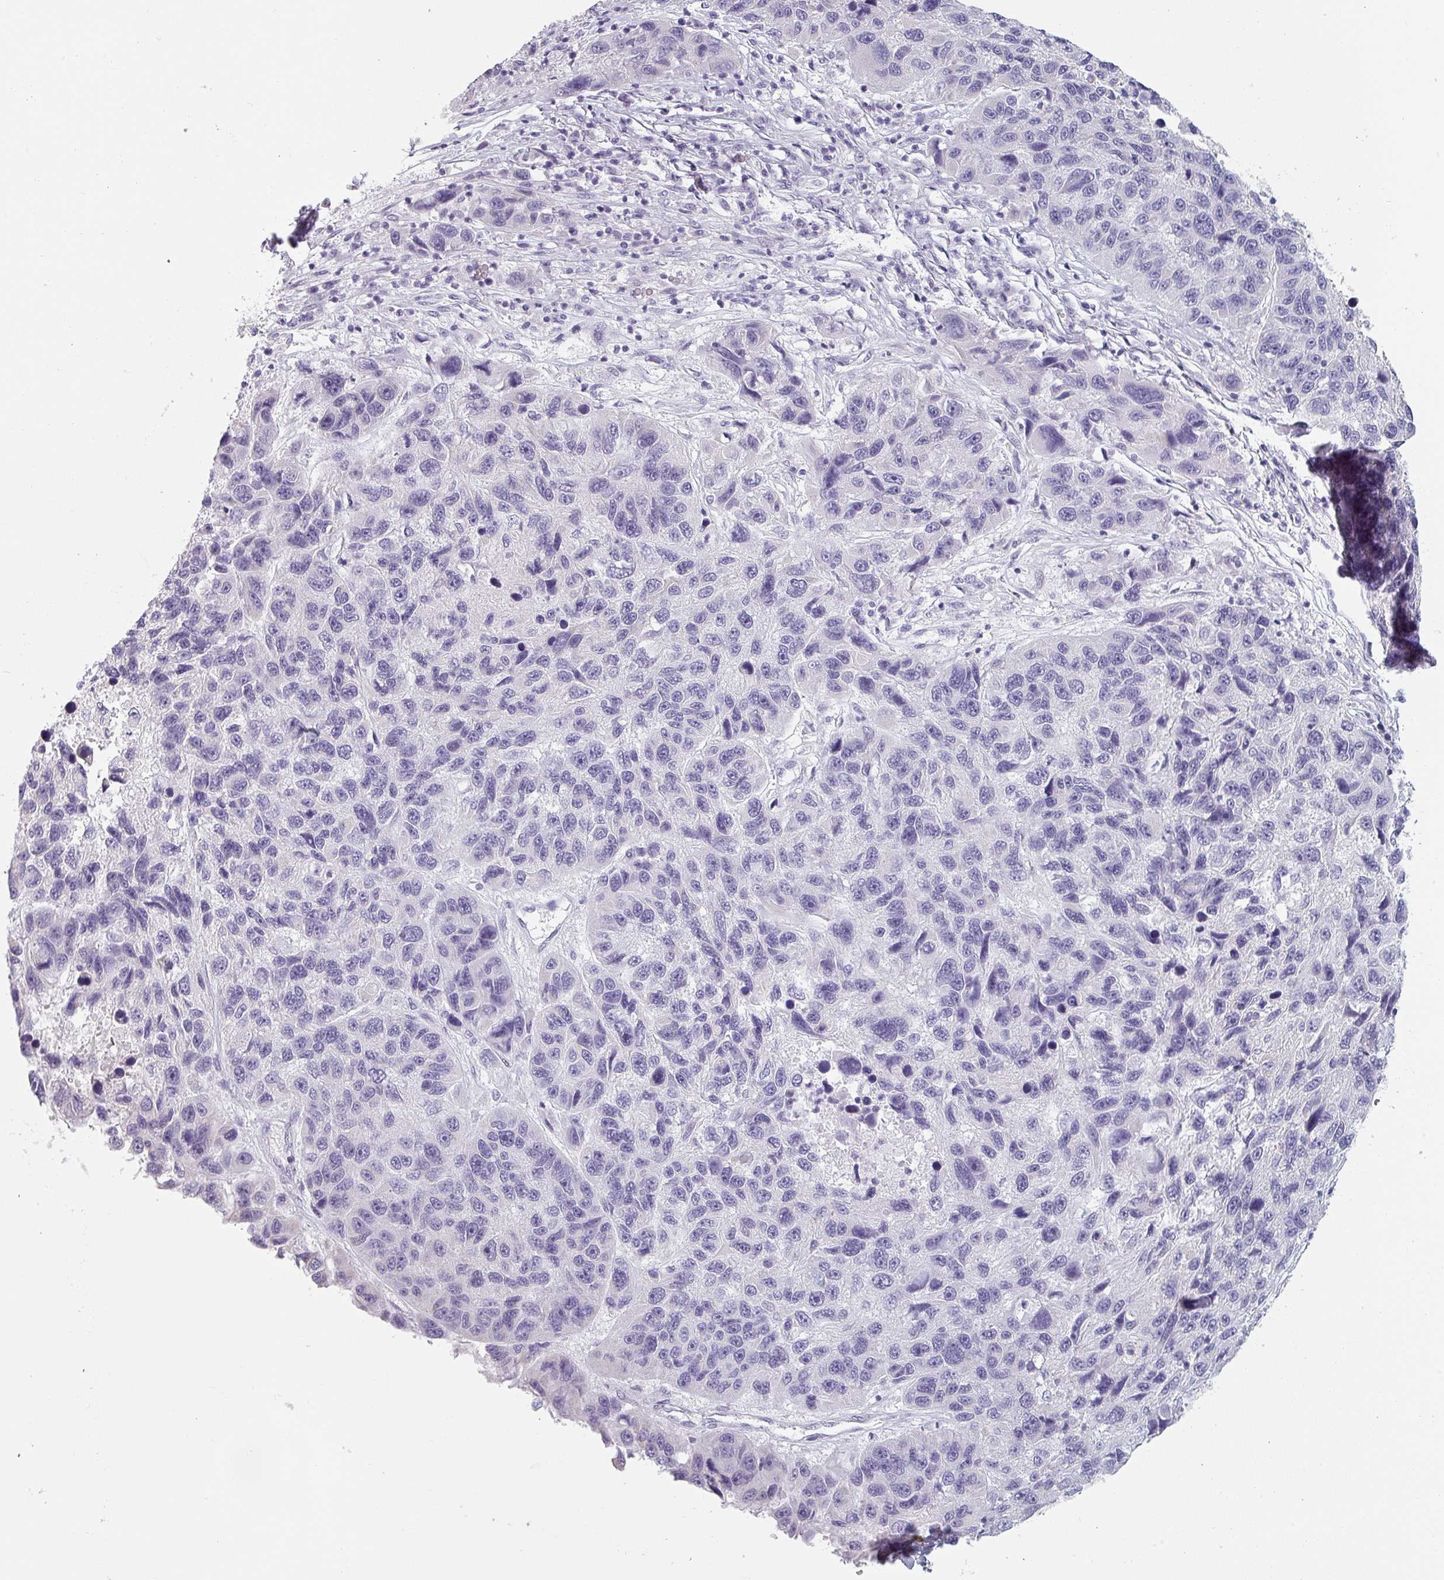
{"staining": {"intensity": "negative", "quantity": "none", "location": "none"}, "tissue": "melanoma", "cell_type": "Tumor cells", "image_type": "cancer", "snomed": [{"axis": "morphology", "description": "Malignant melanoma, NOS"}, {"axis": "topography", "description": "Skin"}], "caption": "This is a histopathology image of immunohistochemistry (IHC) staining of melanoma, which shows no staining in tumor cells.", "gene": "SFTPA1", "patient": {"sex": "male", "age": 53}}